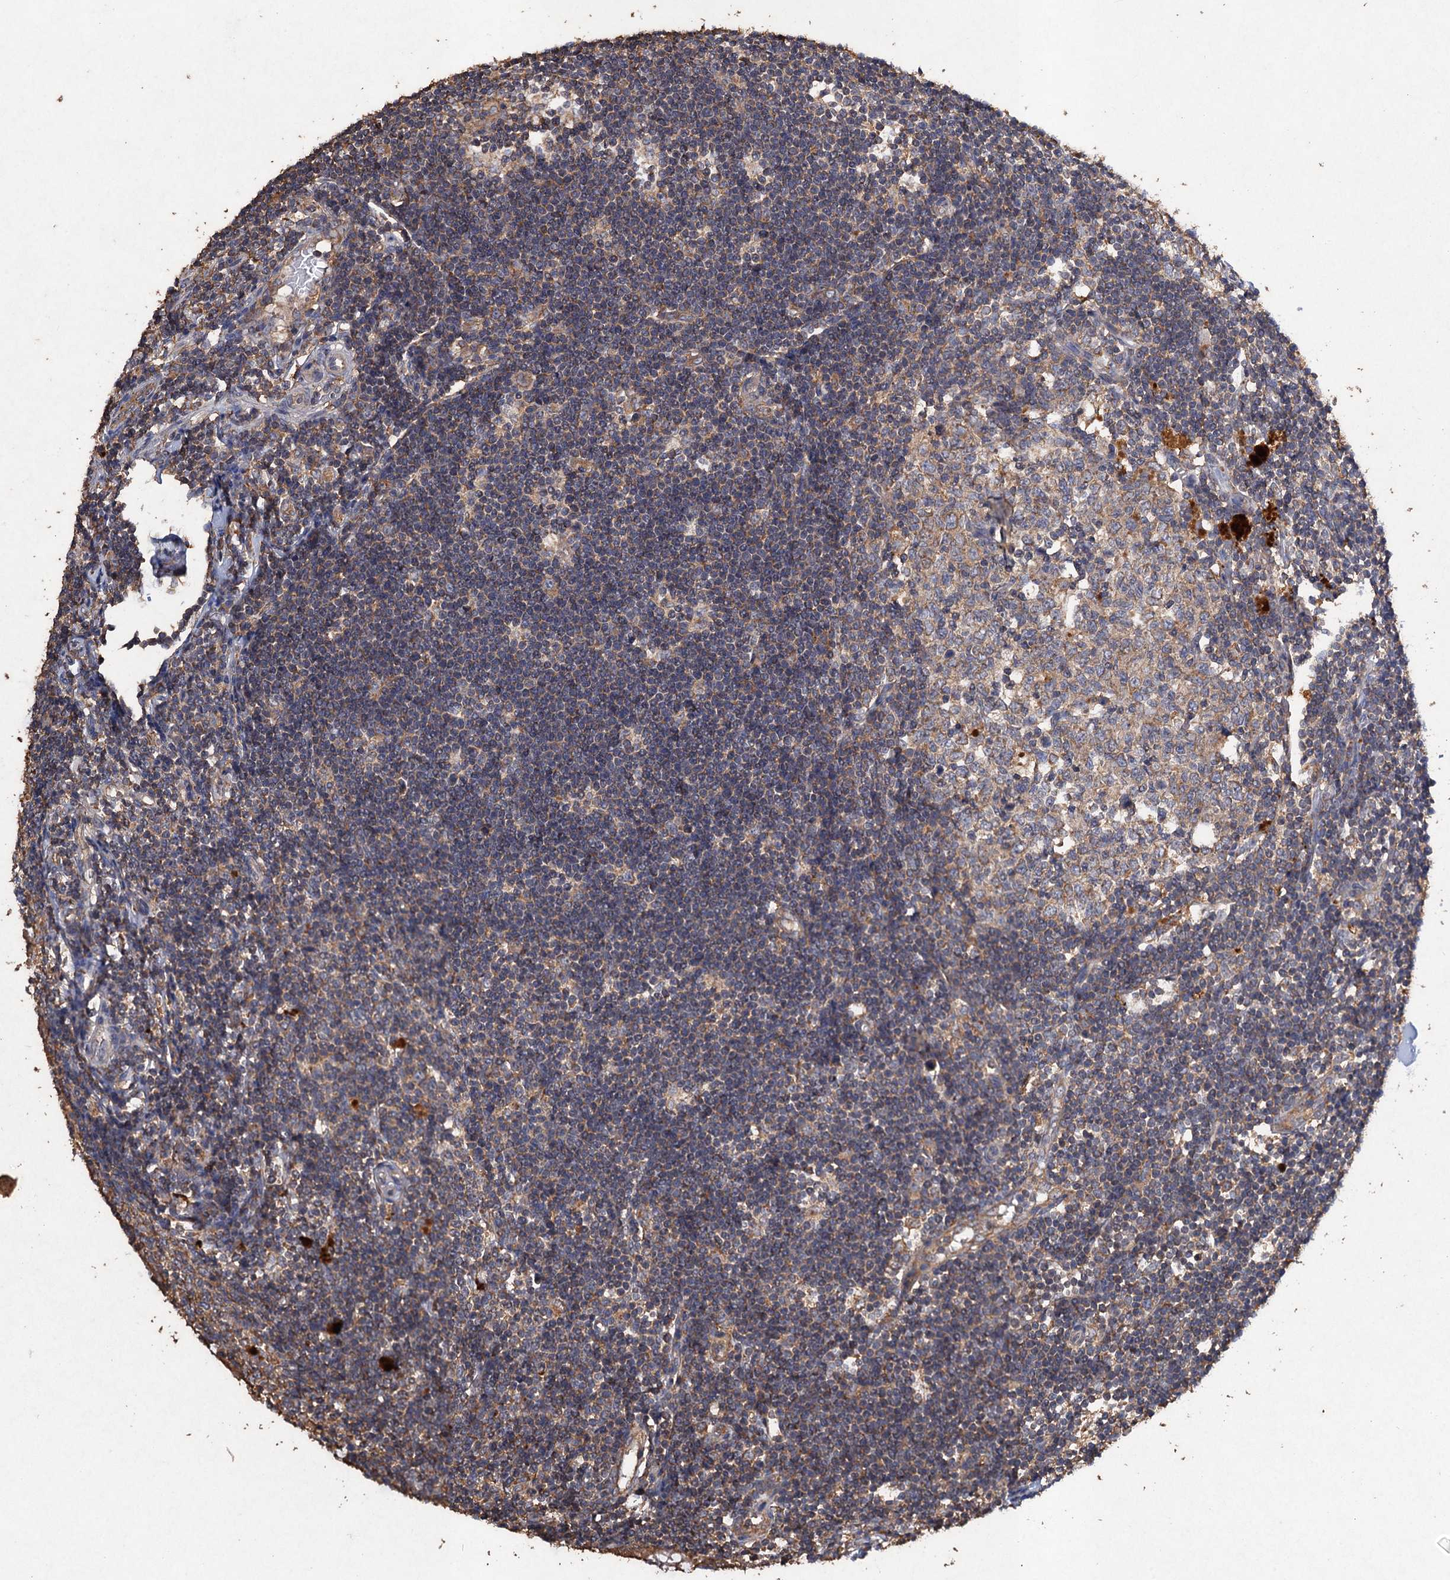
{"staining": {"intensity": "moderate", "quantity": ">75%", "location": "cytoplasmic/membranous"}, "tissue": "appendix", "cell_type": "Glandular cells", "image_type": "normal", "snomed": [{"axis": "morphology", "description": "Normal tissue, NOS"}, {"axis": "topography", "description": "Appendix"}], "caption": "The histopathology image demonstrates staining of normal appendix, revealing moderate cytoplasmic/membranous protein positivity (brown color) within glandular cells. (brown staining indicates protein expression, while blue staining denotes nuclei).", "gene": "SCUBE3", "patient": {"sex": "female", "age": 54}}